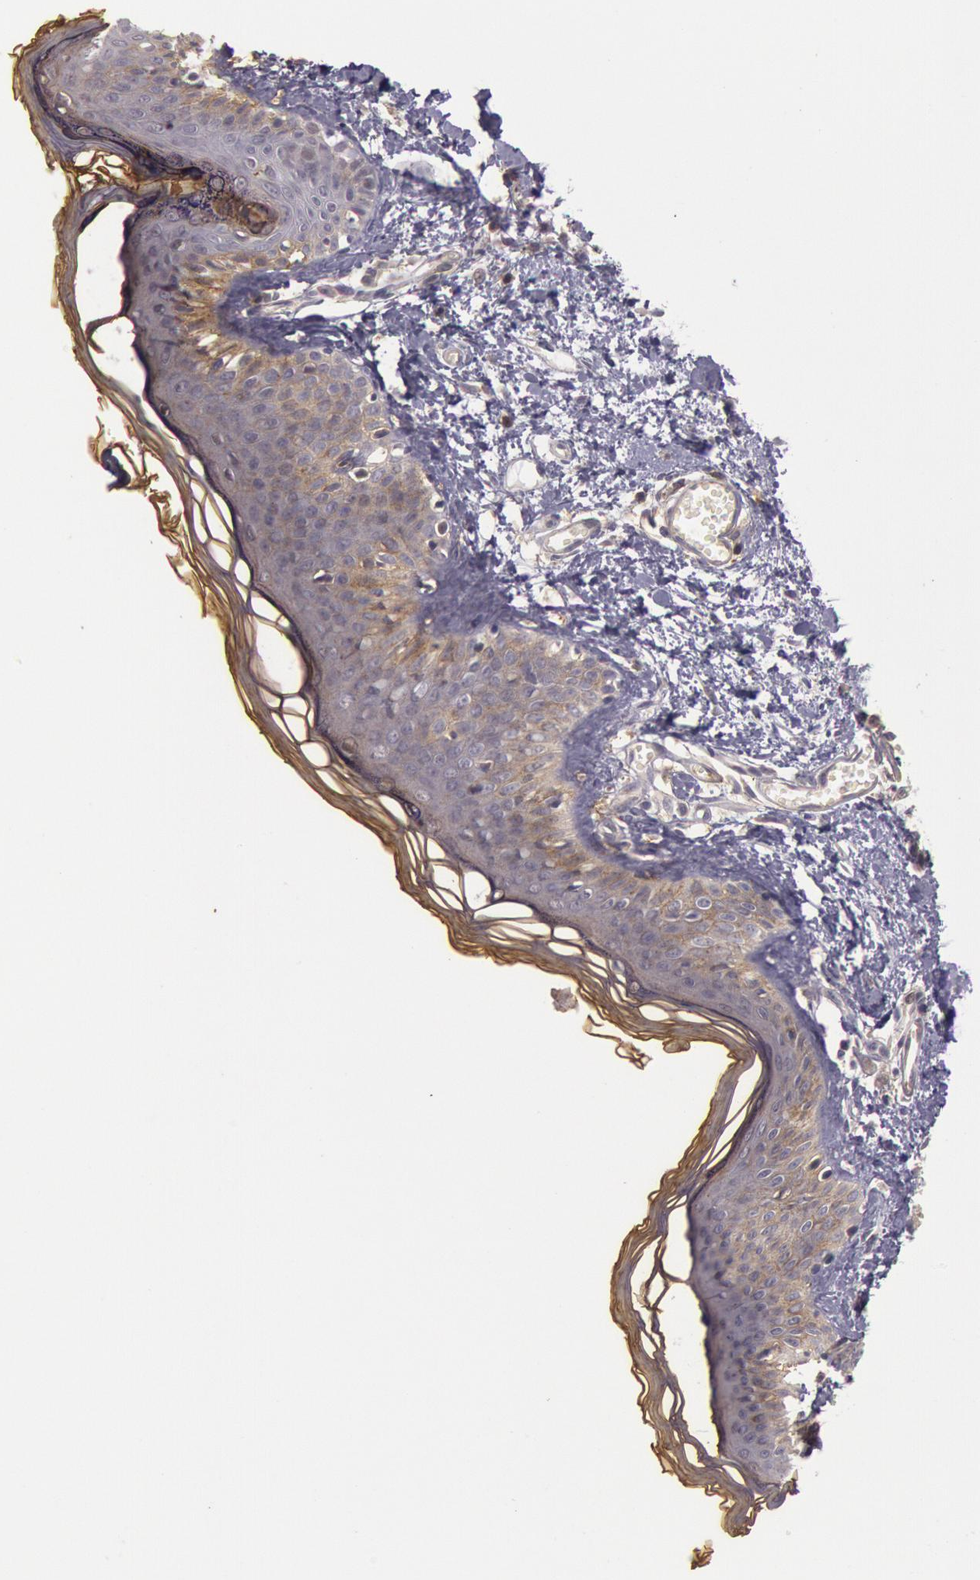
{"staining": {"intensity": "negative", "quantity": "none", "location": "none"}, "tissue": "skin", "cell_type": "Fibroblasts", "image_type": "normal", "snomed": [{"axis": "morphology", "description": "Normal tissue, NOS"}, {"axis": "morphology", "description": "Sarcoma, NOS"}, {"axis": "topography", "description": "Skin"}, {"axis": "topography", "description": "Soft tissue"}], "caption": "IHC of benign skin demonstrates no expression in fibroblasts. (Brightfield microscopy of DAB immunohistochemistry (IHC) at high magnification).", "gene": "TRIB2", "patient": {"sex": "female", "age": 51}}